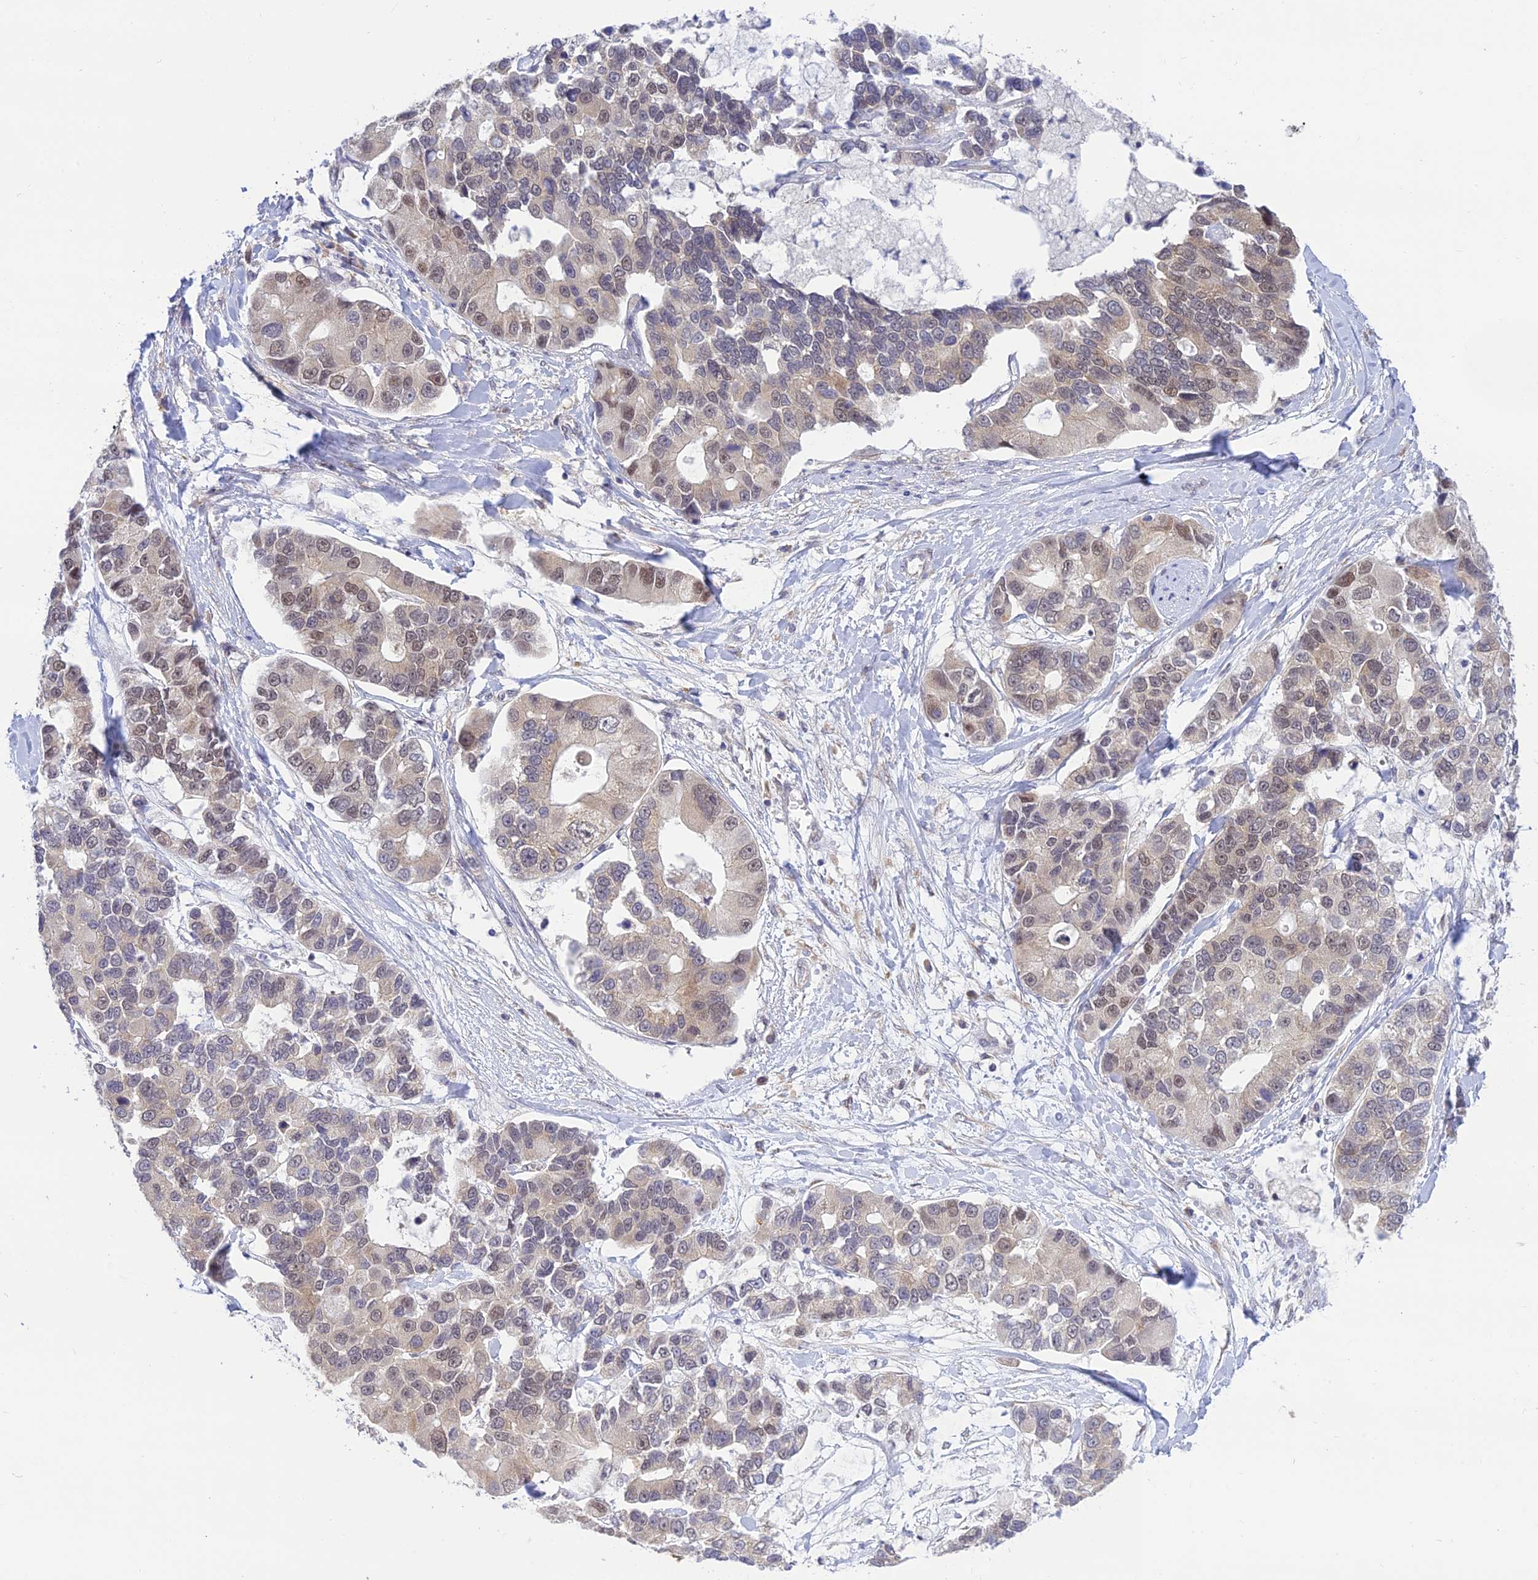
{"staining": {"intensity": "moderate", "quantity": "<25%", "location": "nuclear"}, "tissue": "lung cancer", "cell_type": "Tumor cells", "image_type": "cancer", "snomed": [{"axis": "morphology", "description": "Adenocarcinoma, NOS"}, {"axis": "topography", "description": "Lung"}], "caption": "Lung adenocarcinoma was stained to show a protein in brown. There is low levels of moderate nuclear positivity in approximately <25% of tumor cells.", "gene": "SKIC8", "patient": {"sex": "female", "age": 54}}